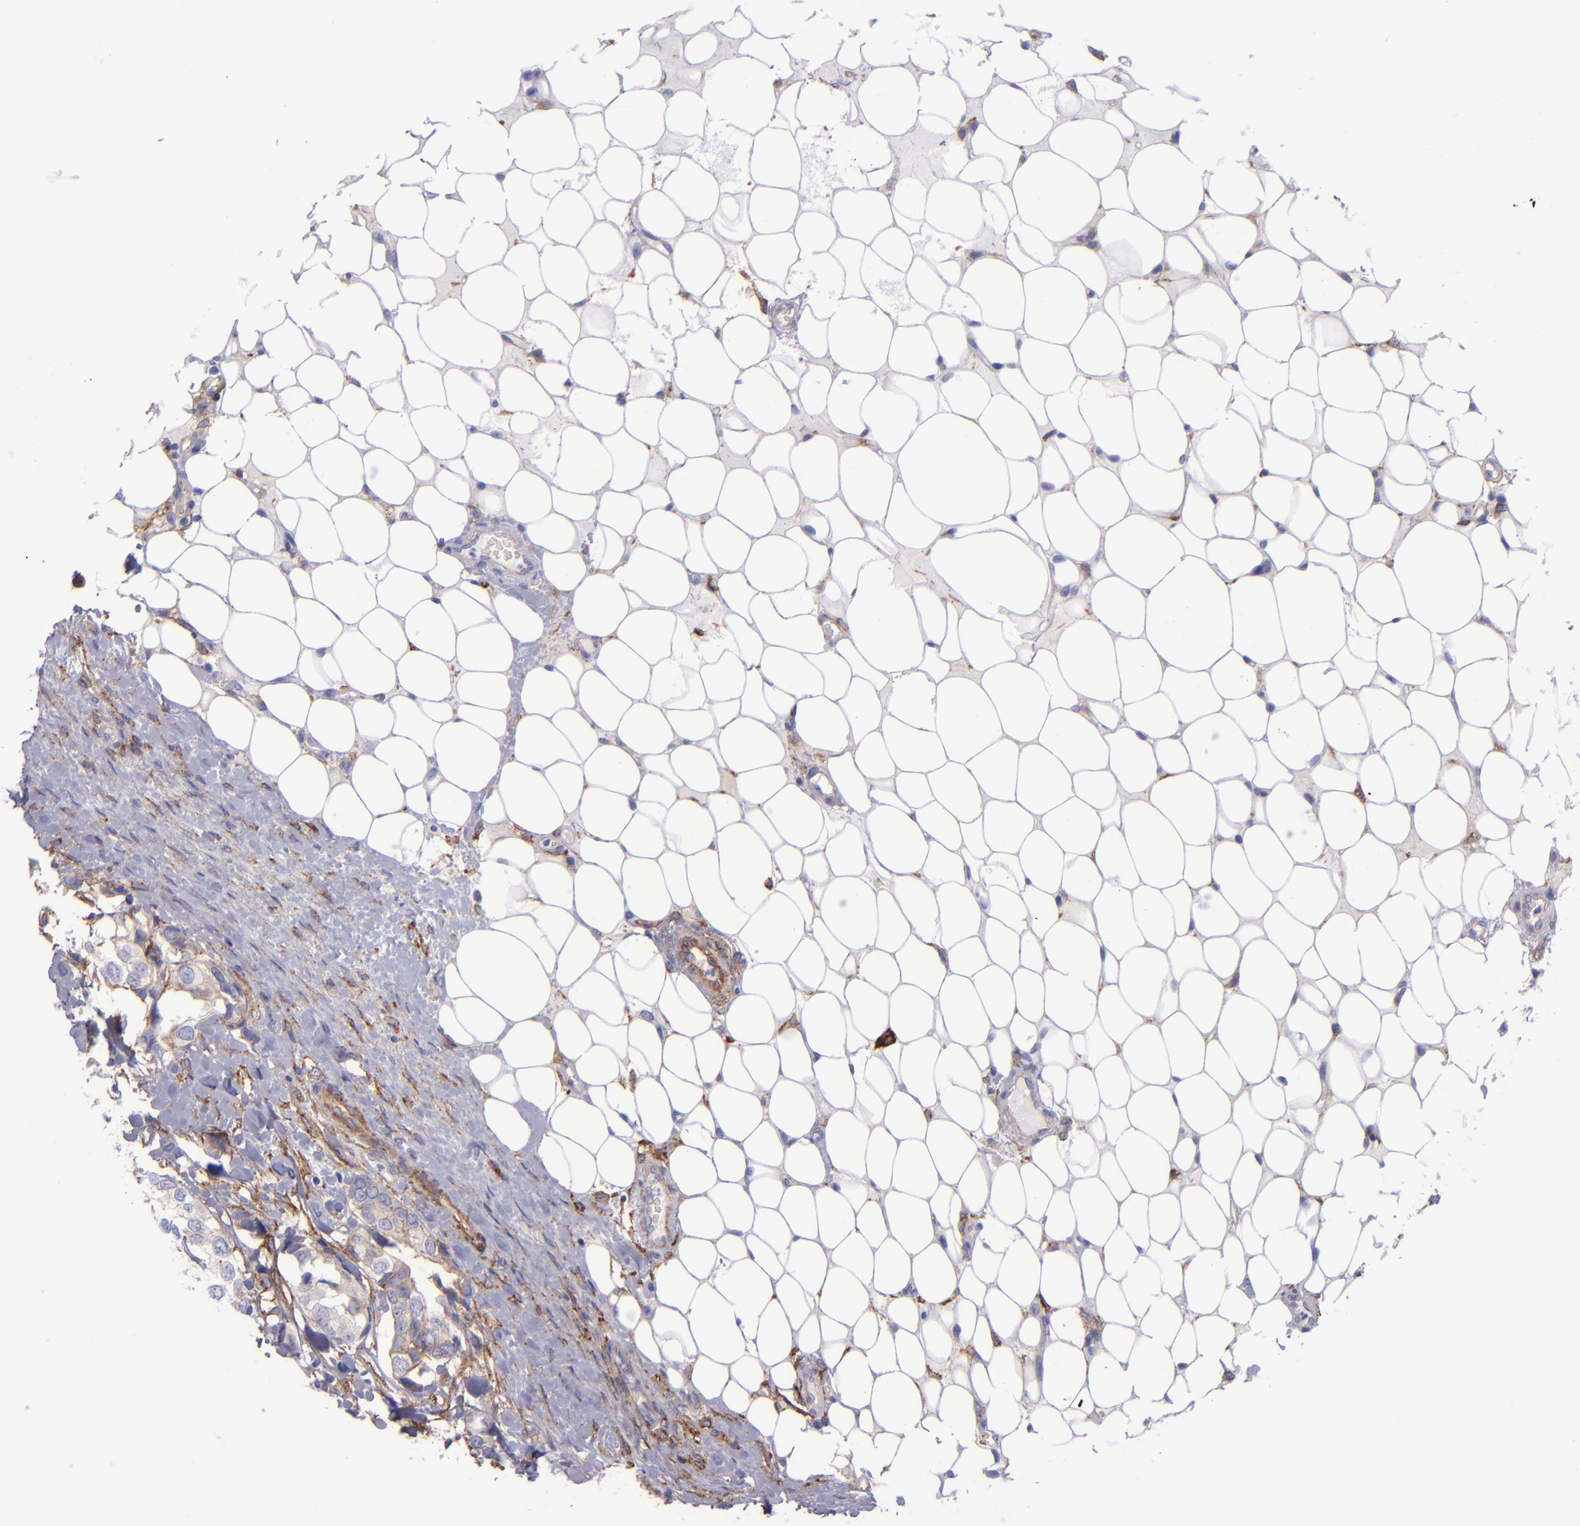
{"staining": {"intensity": "weak", "quantity": "<25%", "location": "cytoplasmic/membranous"}, "tissue": "breast cancer", "cell_type": "Tumor cells", "image_type": "cancer", "snomed": [{"axis": "morphology", "description": "Duct carcinoma"}, {"axis": "topography", "description": "Breast"}], "caption": "The immunohistochemistry (IHC) histopathology image has no significant staining in tumor cells of breast cancer (infiltrating ductal carcinoma) tissue. (Brightfield microscopy of DAB (3,3'-diaminobenzidine) IHC at high magnification).", "gene": "ITGAV", "patient": {"sex": "female", "age": 68}}